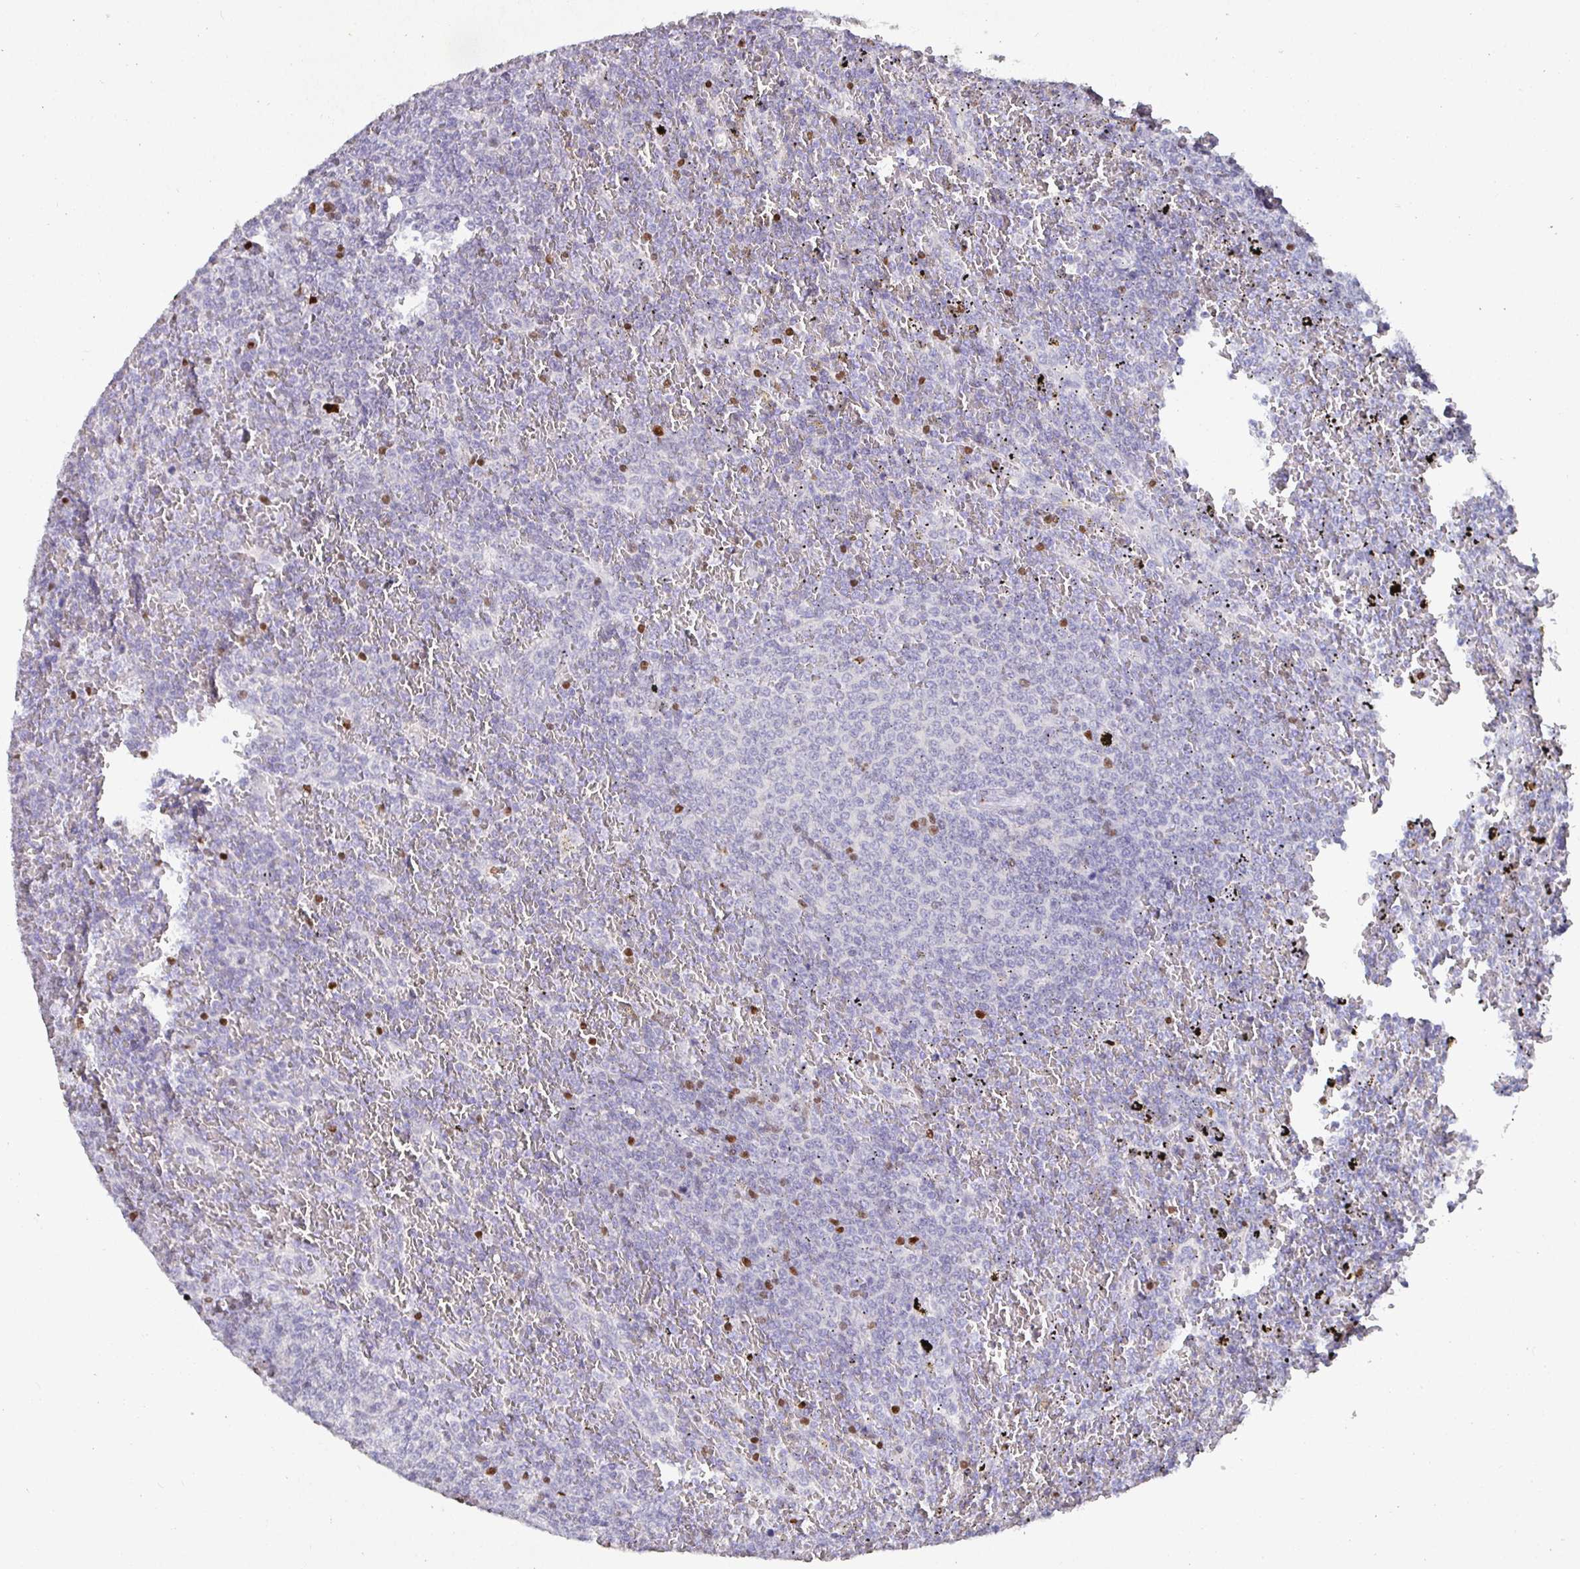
{"staining": {"intensity": "negative", "quantity": "none", "location": "none"}, "tissue": "lymphoma", "cell_type": "Tumor cells", "image_type": "cancer", "snomed": [{"axis": "morphology", "description": "Malignant lymphoma, non-Hodgkin's type, Low grade"}, {"axis": "topography", "description": "Spleen"}], "caption": "Immunohistochemistry (IHC) image of neoplastic tissue: human lymphoma stained with DAB exhibits no significant protein expression in tumor cells.", "gene": "SATB1", "patient": {"sex": "female", "age": 77}}